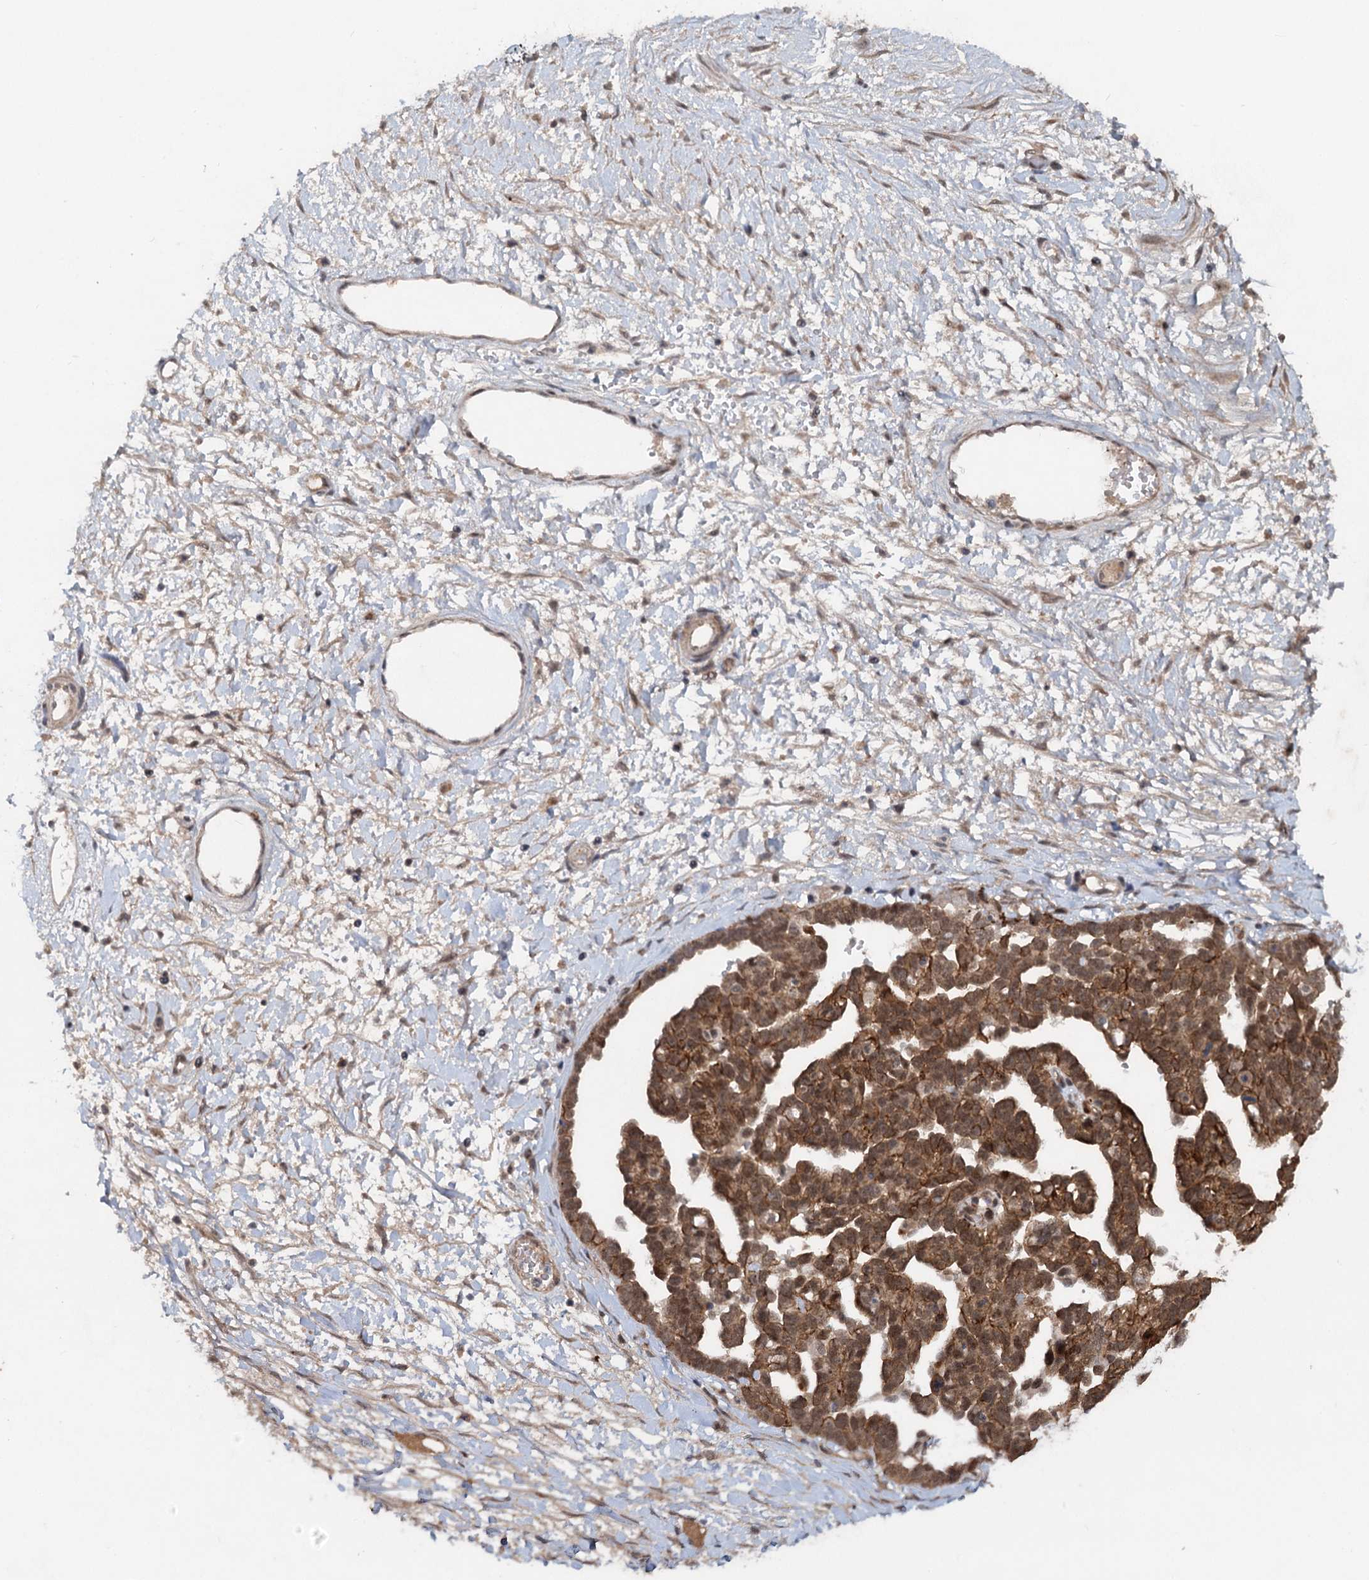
{"staining": {"intensity": "moderate", "quantity": ">75%", "location": "cytoplasmic/membranous,nuclear"}, "tissue": "ovarian cancer", "cell_type": "Tumor cells", "image_type": "cancer", "snomed": [{"axis": "morphology", "description": "Cystadenocarcinoma, serous, NOS"}, {"axis": "topography", "description": "Ovary"}], "caption": "A high-resolution image shows immunohistochemistry (IHC) staining of ovarian cancer (serous cystadenocarcinoma), which displays moderate cytoplasmic/membranous and nuclear staining in approximately >75% of tumor cells. Immunohistochemistry stains the protein in brown and the nuclei are stained blue.", "gene": "RITA1", "patient": {"sex": "female", "age": 54}}